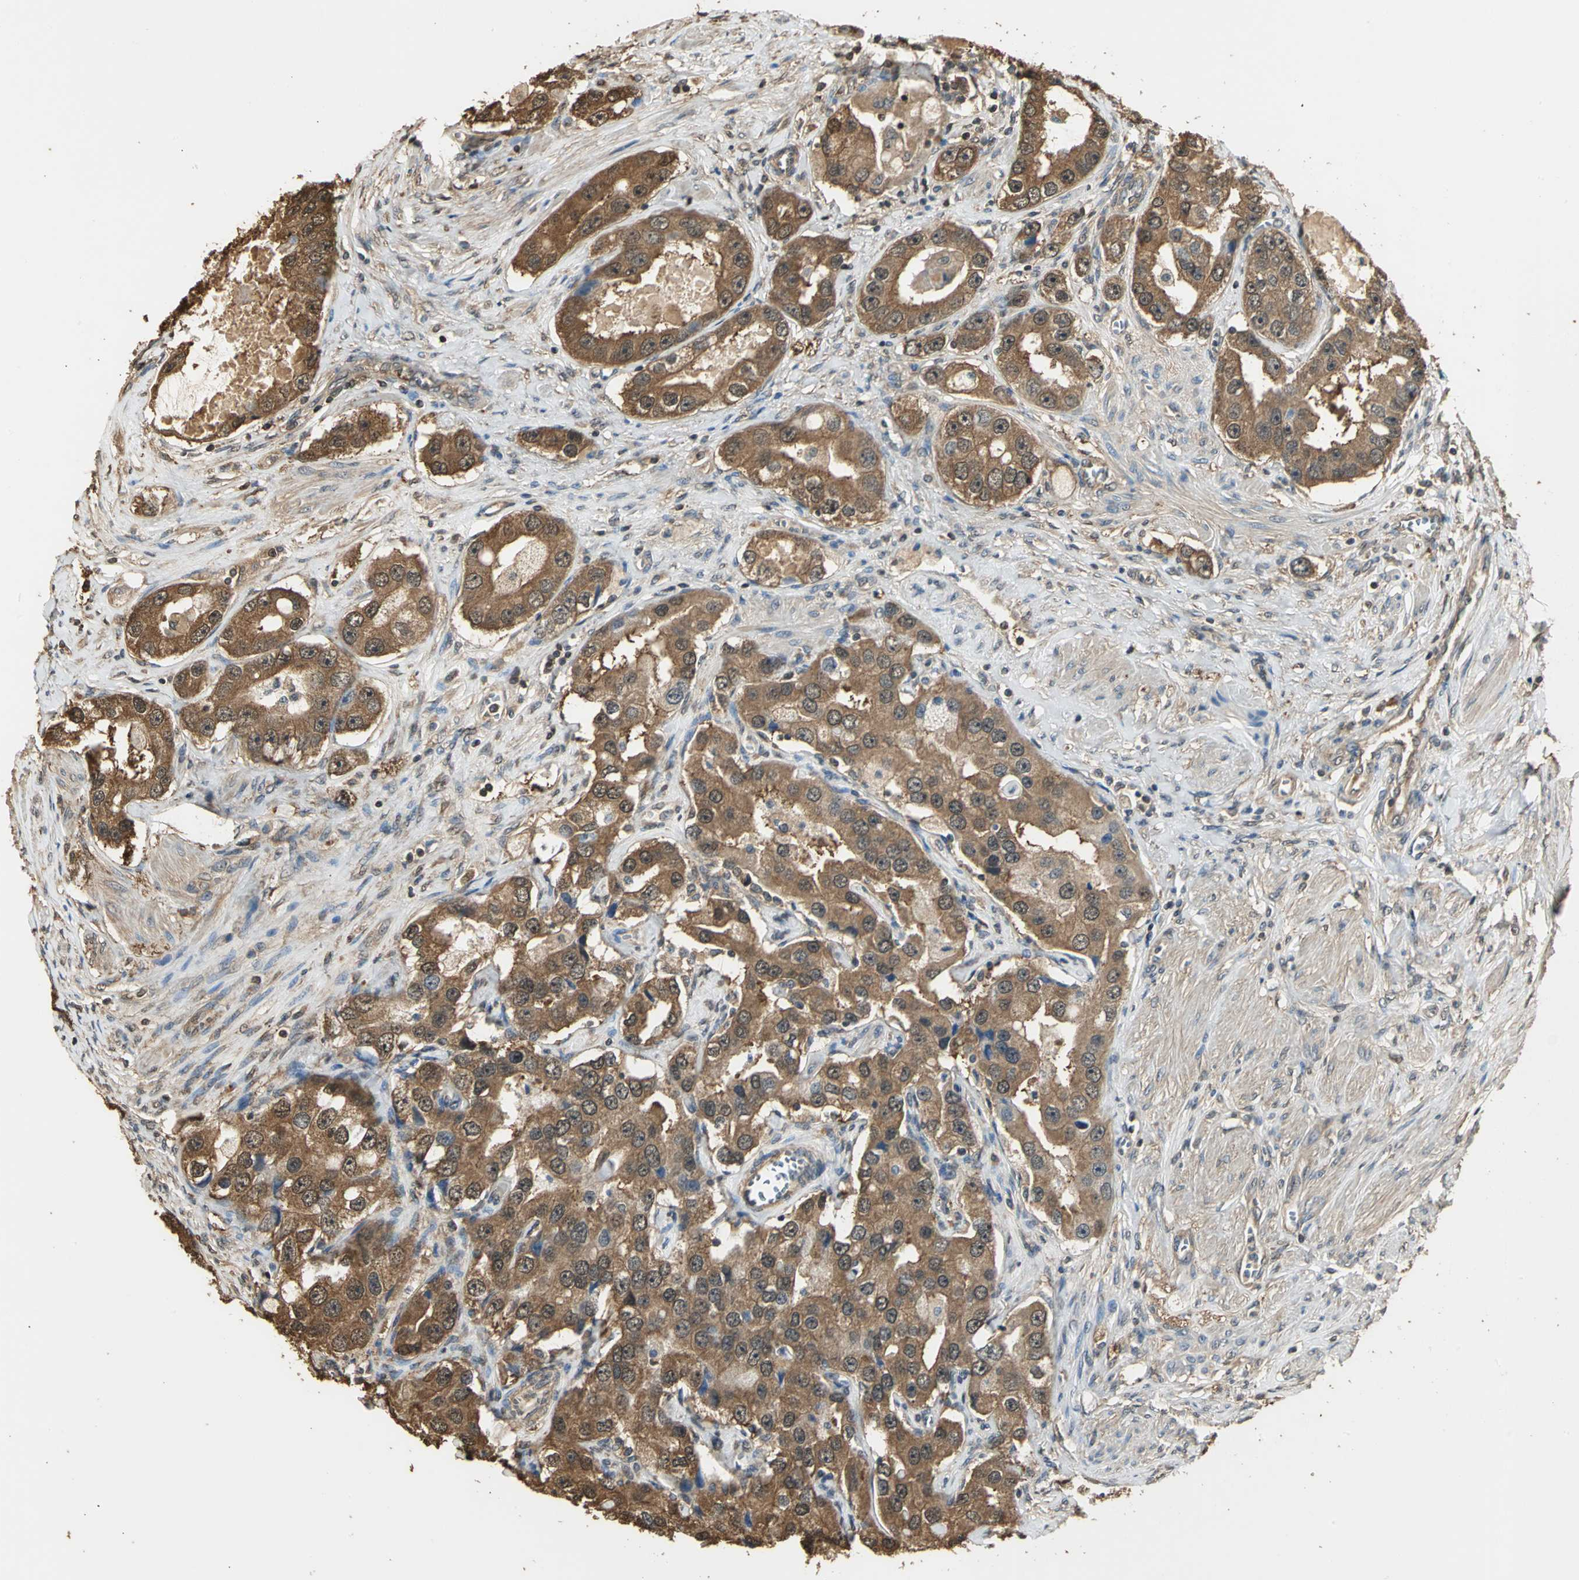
{"staining": {"intensity": "moderate", "quantity": ">75%", "location": "cytoplasmic/membranous"}, "tissue": "prostate cancer", "cell_type": "Tumor cells", "image_type": "cancer", "snomed": [{"axis": "morphology", "description": "Adenocarcinoma, High grade"}, {"axis": "topography", "description": "Prostate"}], "caption": "A brown stain highlights moderate cytoplasmic/membranous expression of a protein in human prostate cancer (adenocarcinoma (high-grade)) tumor cells.", "gene": "PARK7", "patient": {"sex": "male", "age": 63}}